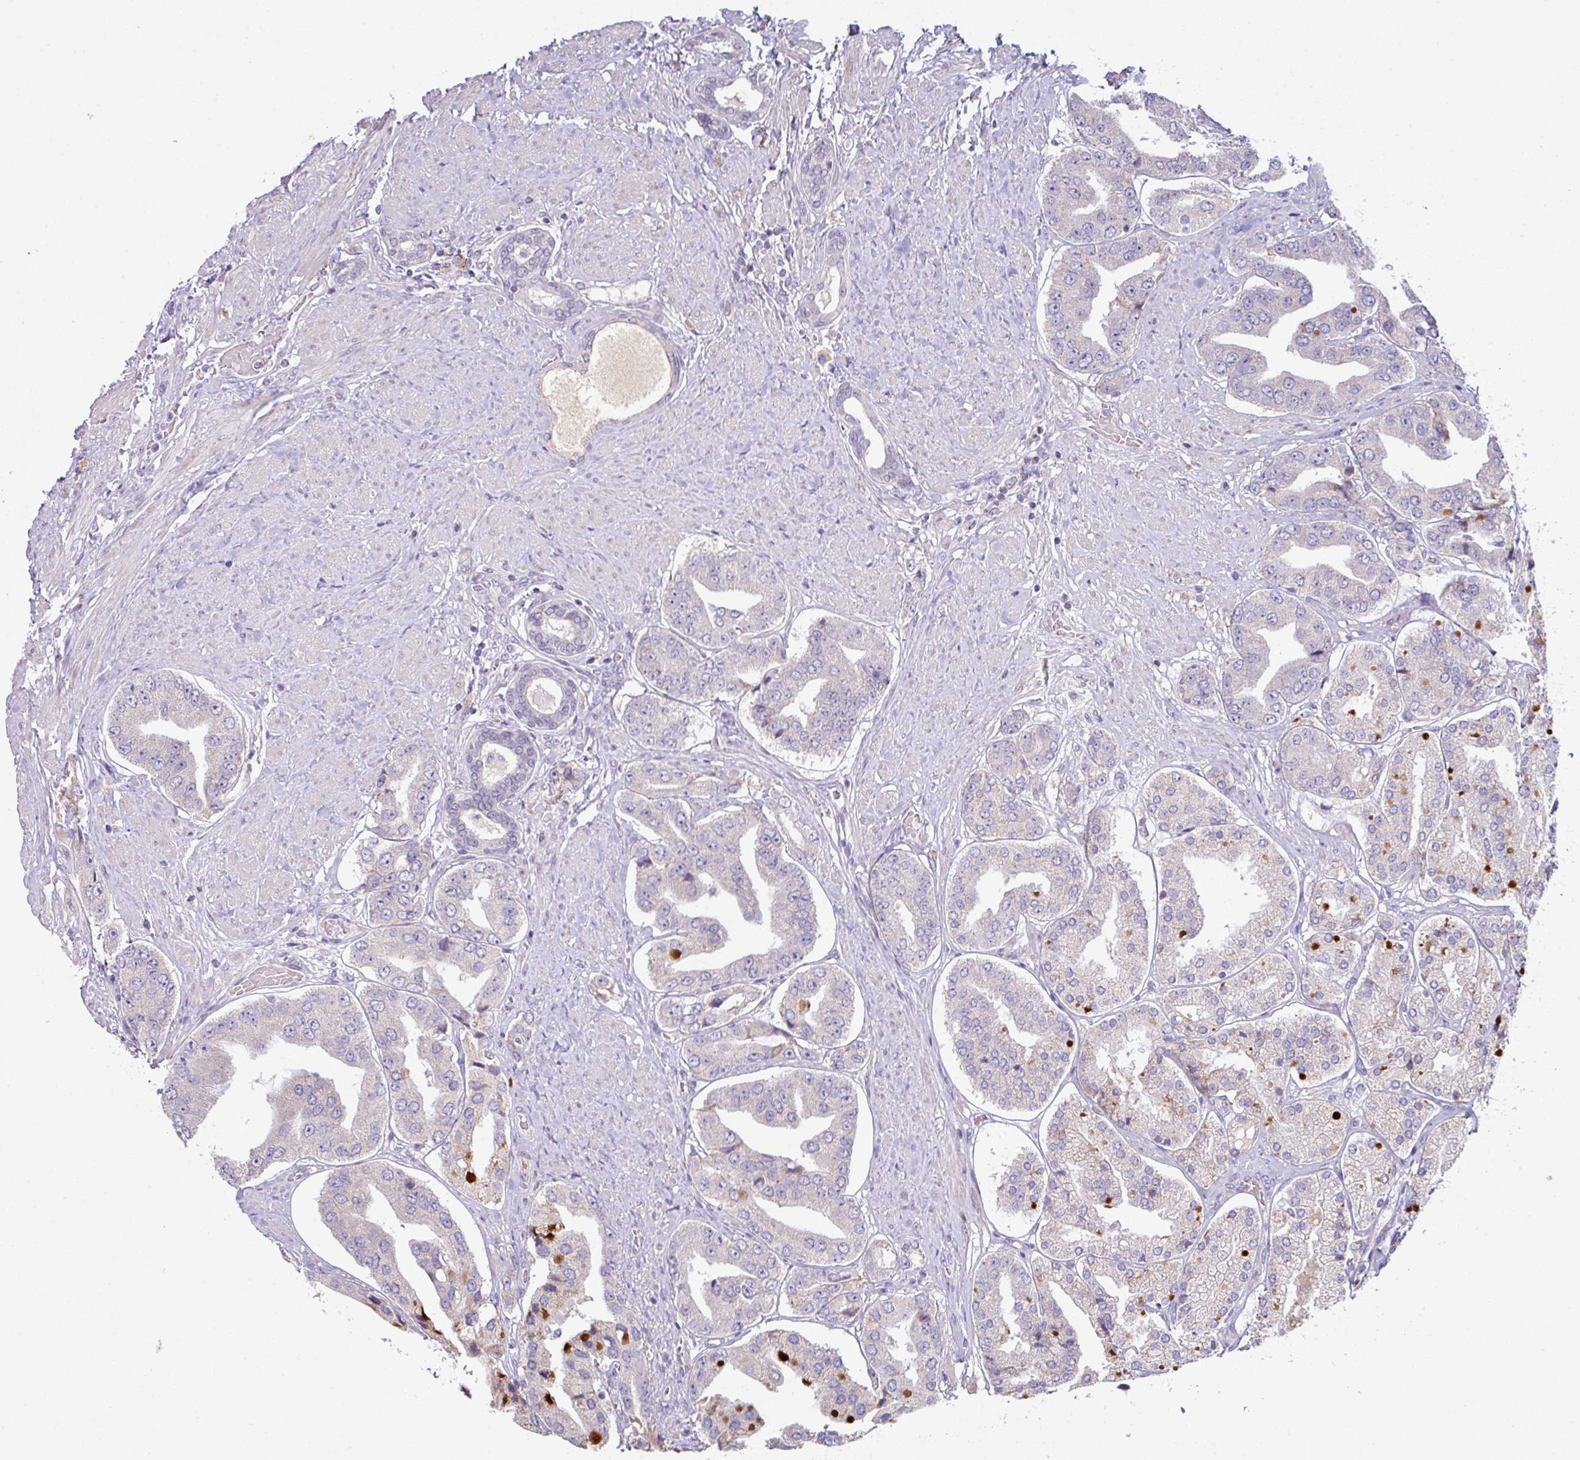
{"staining": {"intensity": "negative", "quantity": "none", "location": "none"}, "tissue": "prostate cancer", "cell_type": "Tumor cells", "image_type": "cancer", "snomed": [{"axis": "morphology", "description": "Adenocarcinoma, High grade"}, {"axis": "topography", "description": "Prostate"}], "caption": "The image shows no staining of tumor cells in prostate cancer. (Immunohistochemistry, brightfield microscopy, high magnification).", "gene": "SLAMF6", "patient": {"sex": "male", "age": 63}}